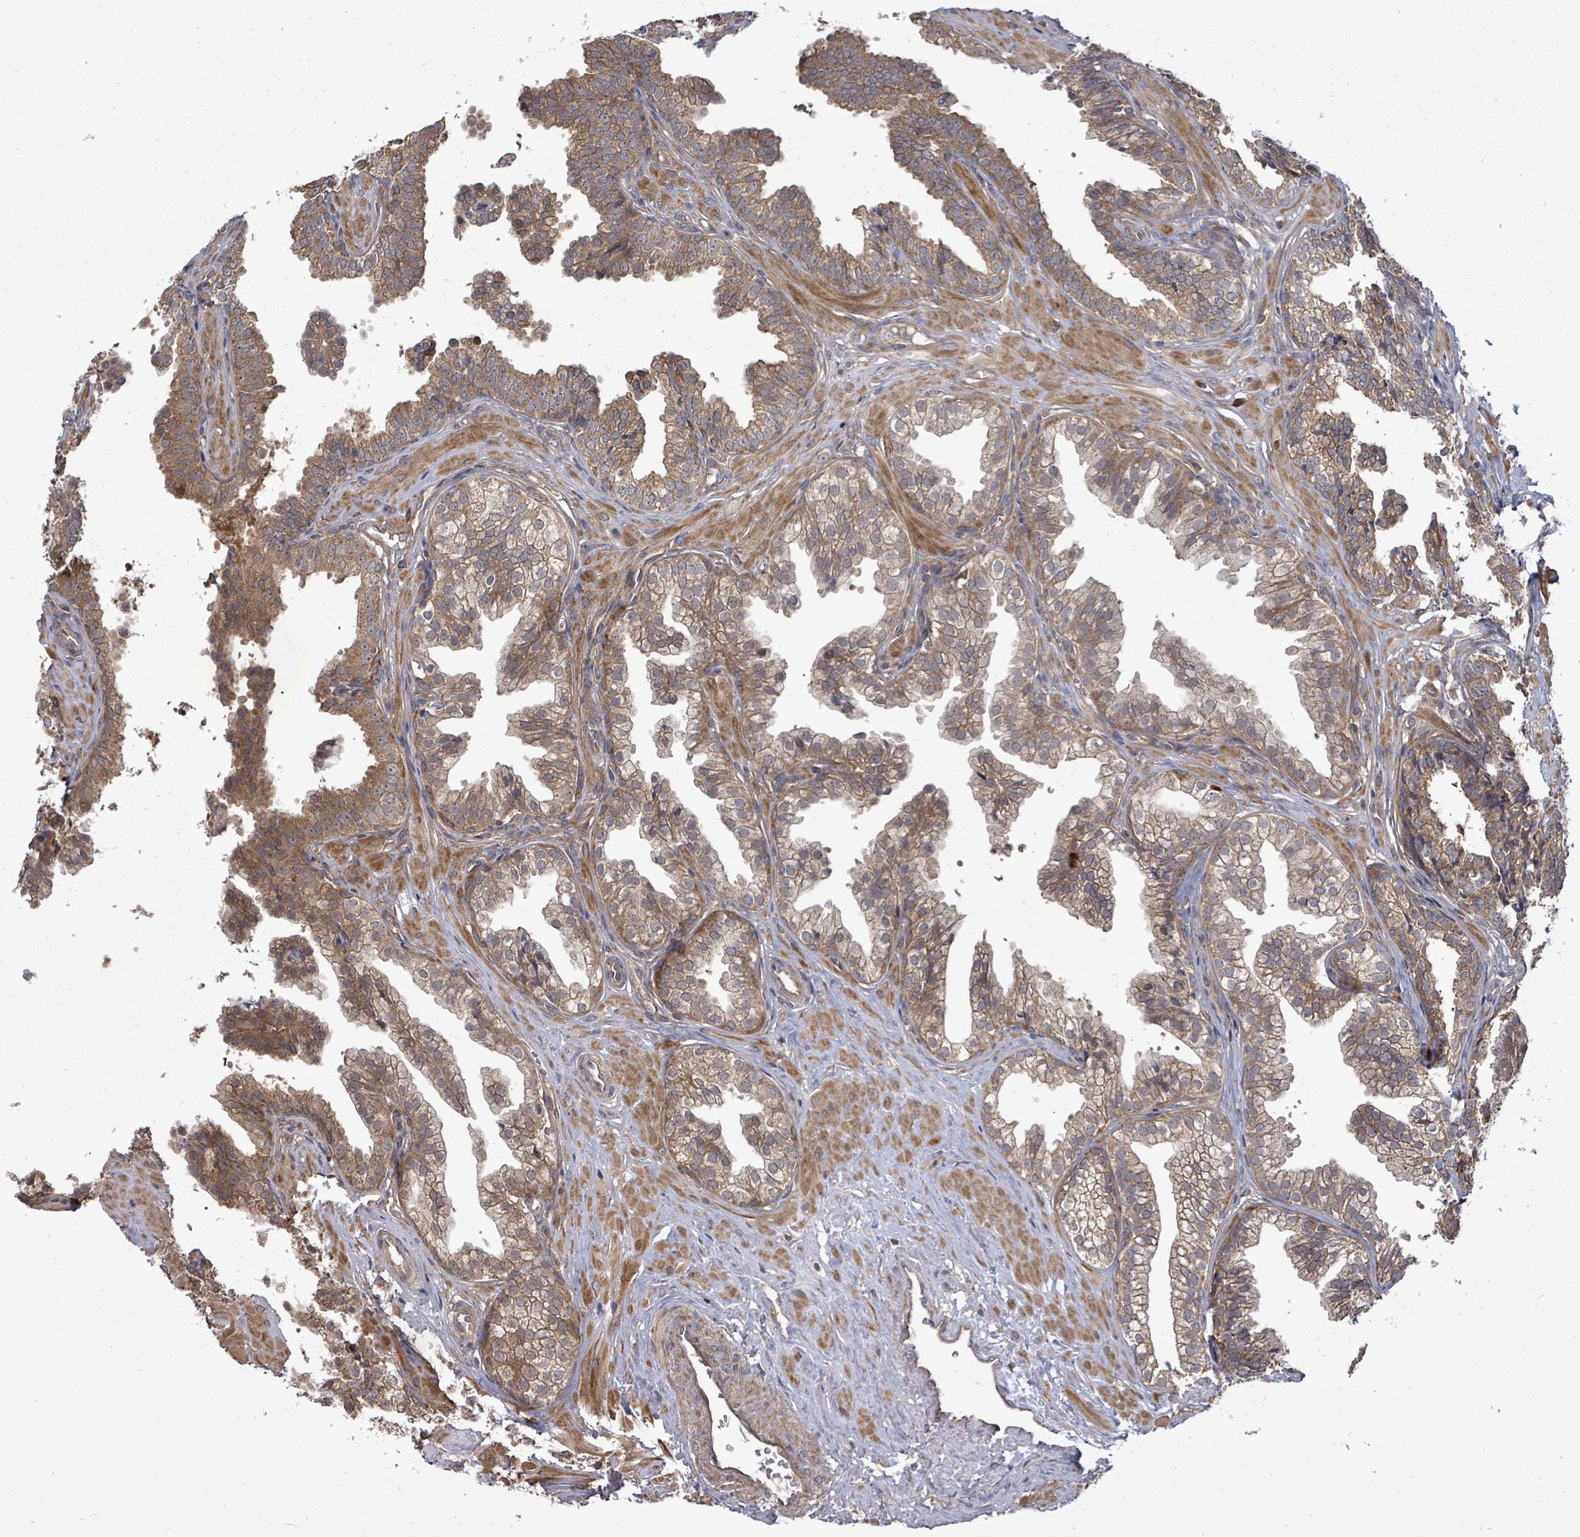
{"staining": {"intensity": "moderate", "quantity": ">75%", "location": "cytoplasmic/membranous"}, "tissue": "prostate", "cell_type": "Glandular cells", "image_type": "normal", "snomed": [{"axis": "morphology", "description": "Normal tissue, NOS"}, {"axis": "topography", "description": "Prostate"}, {"axis": "topography", "description": "Peripheral nerve tissue"}], "caption": "Immunohistochemical staining of benign human prostate demonstrates >75% levels of moderate cytoplasmic/membranous protein positivity in about >75% of glandular cells. The staining was performed using DAB, with brown indicating positive protein expression. Nuclei are stained blue with hematoxylin.", "gene": "EIF3CL", "patient": {"sex": "male", "age": 55}}